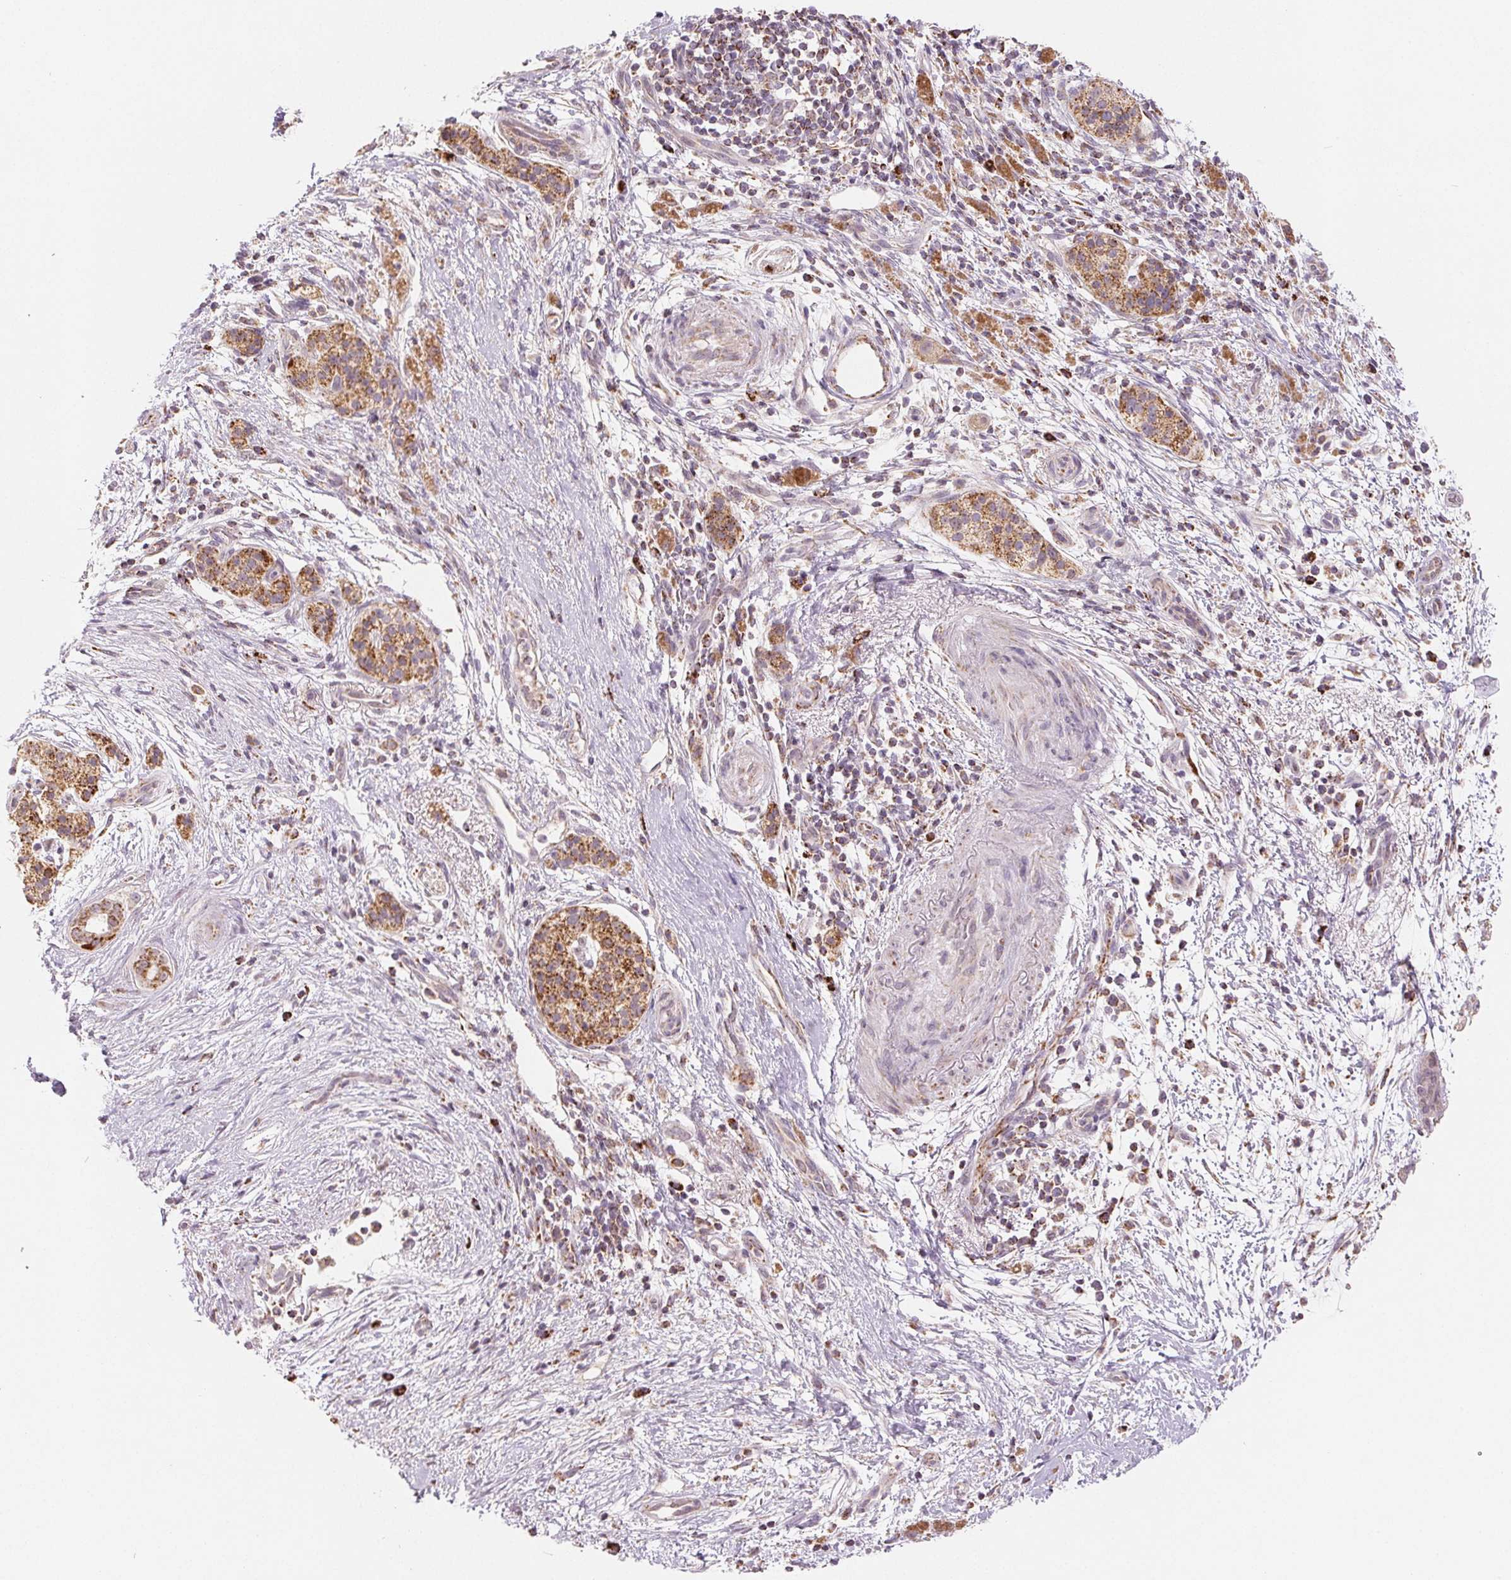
{"staining": {"intensity": "moderate", "quantity": ">75%", "location": "cytoplasmic/membranous"}, "tissue": "pancreatic cancer", "cell_type": "Tumor cells", "image_type": "cancer", "snomed": [{"axis": "morphology", "description": "Adenocarcinoma, NOS"}, {"axis": "topography", "description": "Pancreas"}], "caption": "The image exhibits immunohistochemical staining of pancreatic cancer. There is moderate cytoplasmic/membranous staining is appreciated in about >75% of tumor cells.", "gene": "HINT2", "patient": {"sex": "female", "age": 69}}